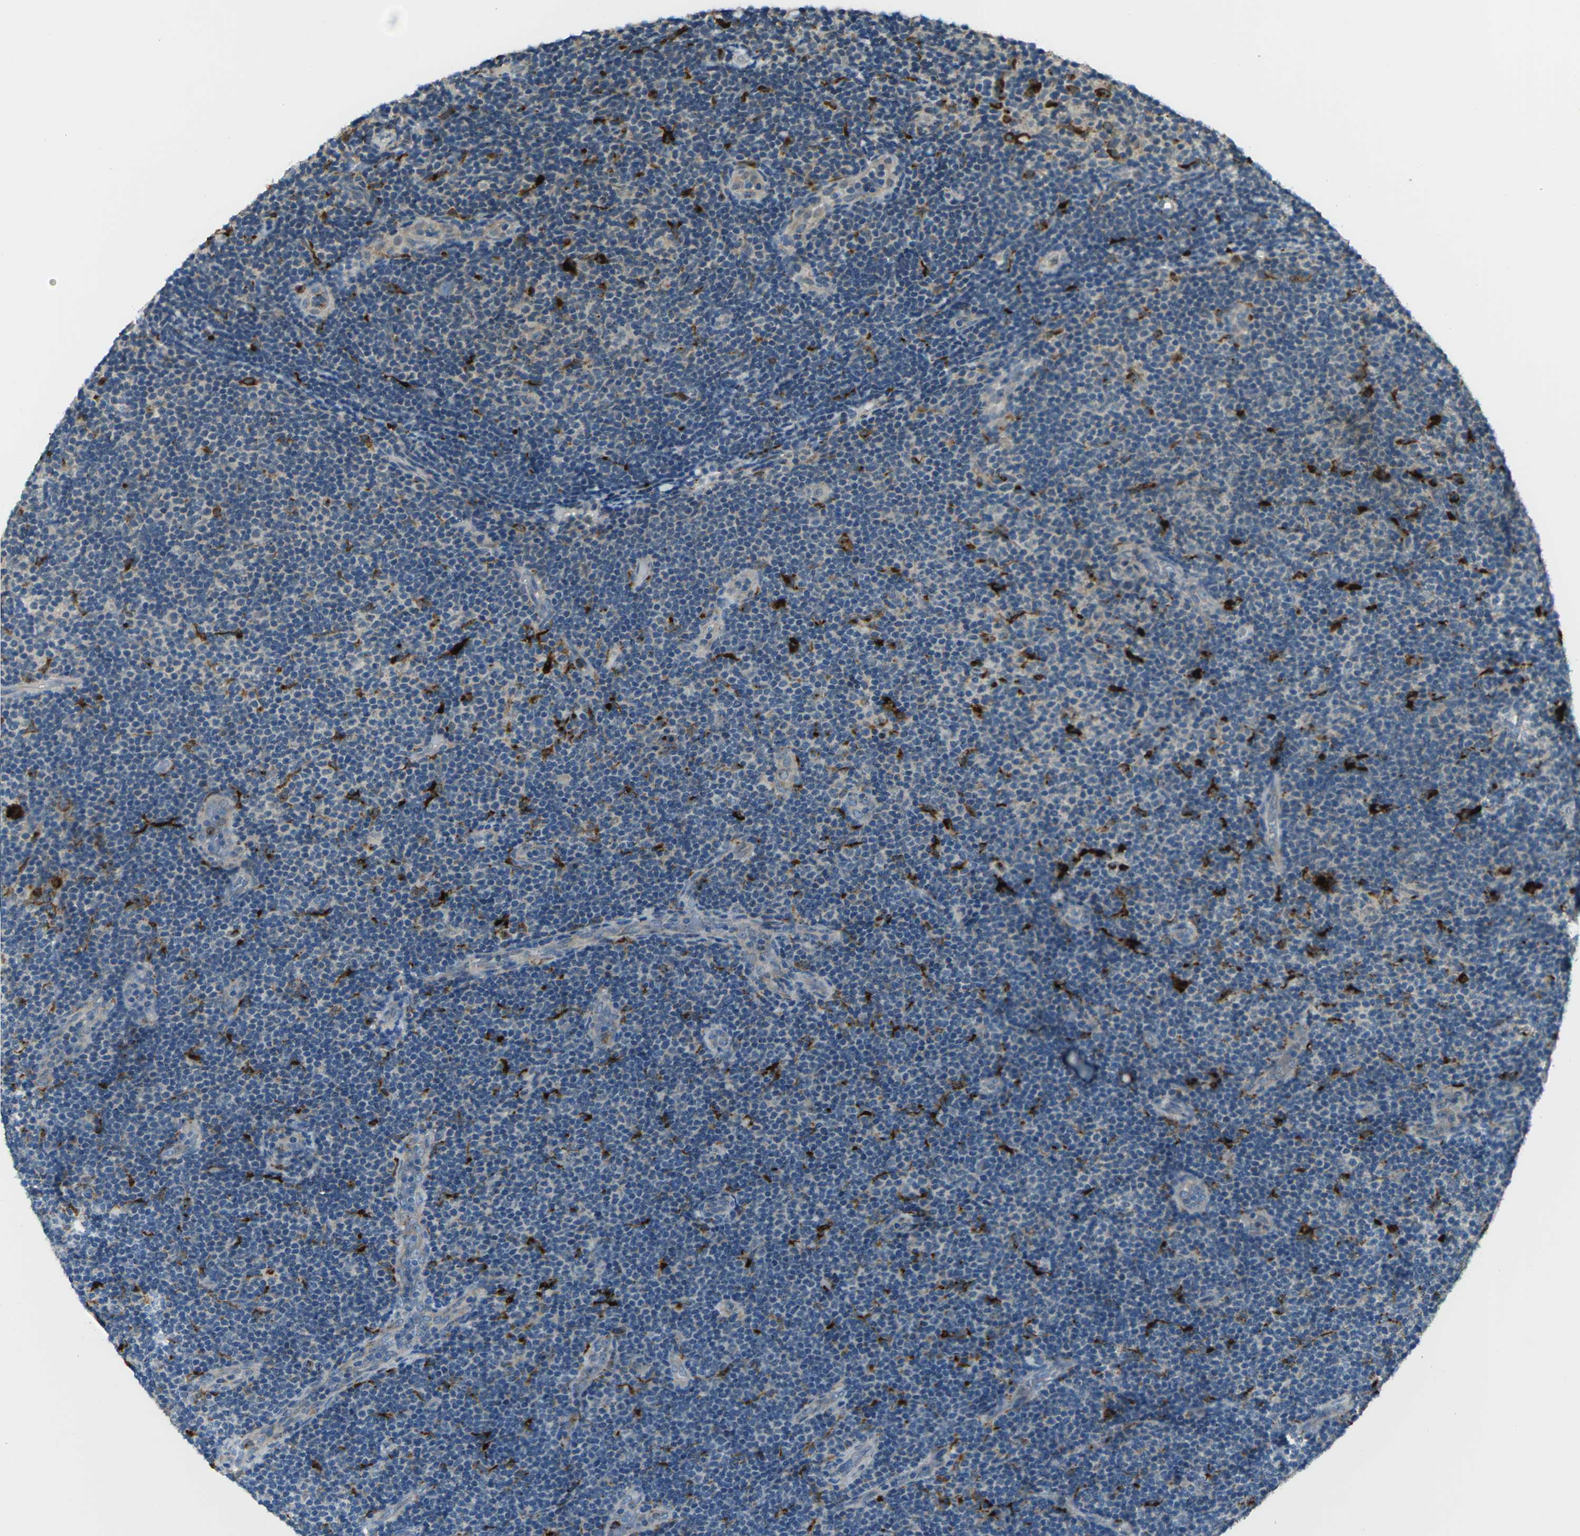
{"staining": {"intensity": "weak", "quantity": "25%-75%", "location": "cytoplasmic/membranous"}, "tissue": "lymphoma", "cell_type": "Tumor cells", "image_type": "cancer", "snomed": [{"axis": "morphology", "description": "Malignant lymphoma, non-Hodgkin's type, Low grade"}, {"axis": "topography", "description": "Lymph node"}], "caption": "Immunohistochemistry (DAB (3,3'-diaminobenzidine)) staining of human low-grade malignant lymphoma, non-Hodgkin's type reveals weak cytoplasmic/membranous protein staining in about 25%-75% of tumor cells.", "gene": "SLC31A2", "patient": {"sex": "male", "age": 83}}